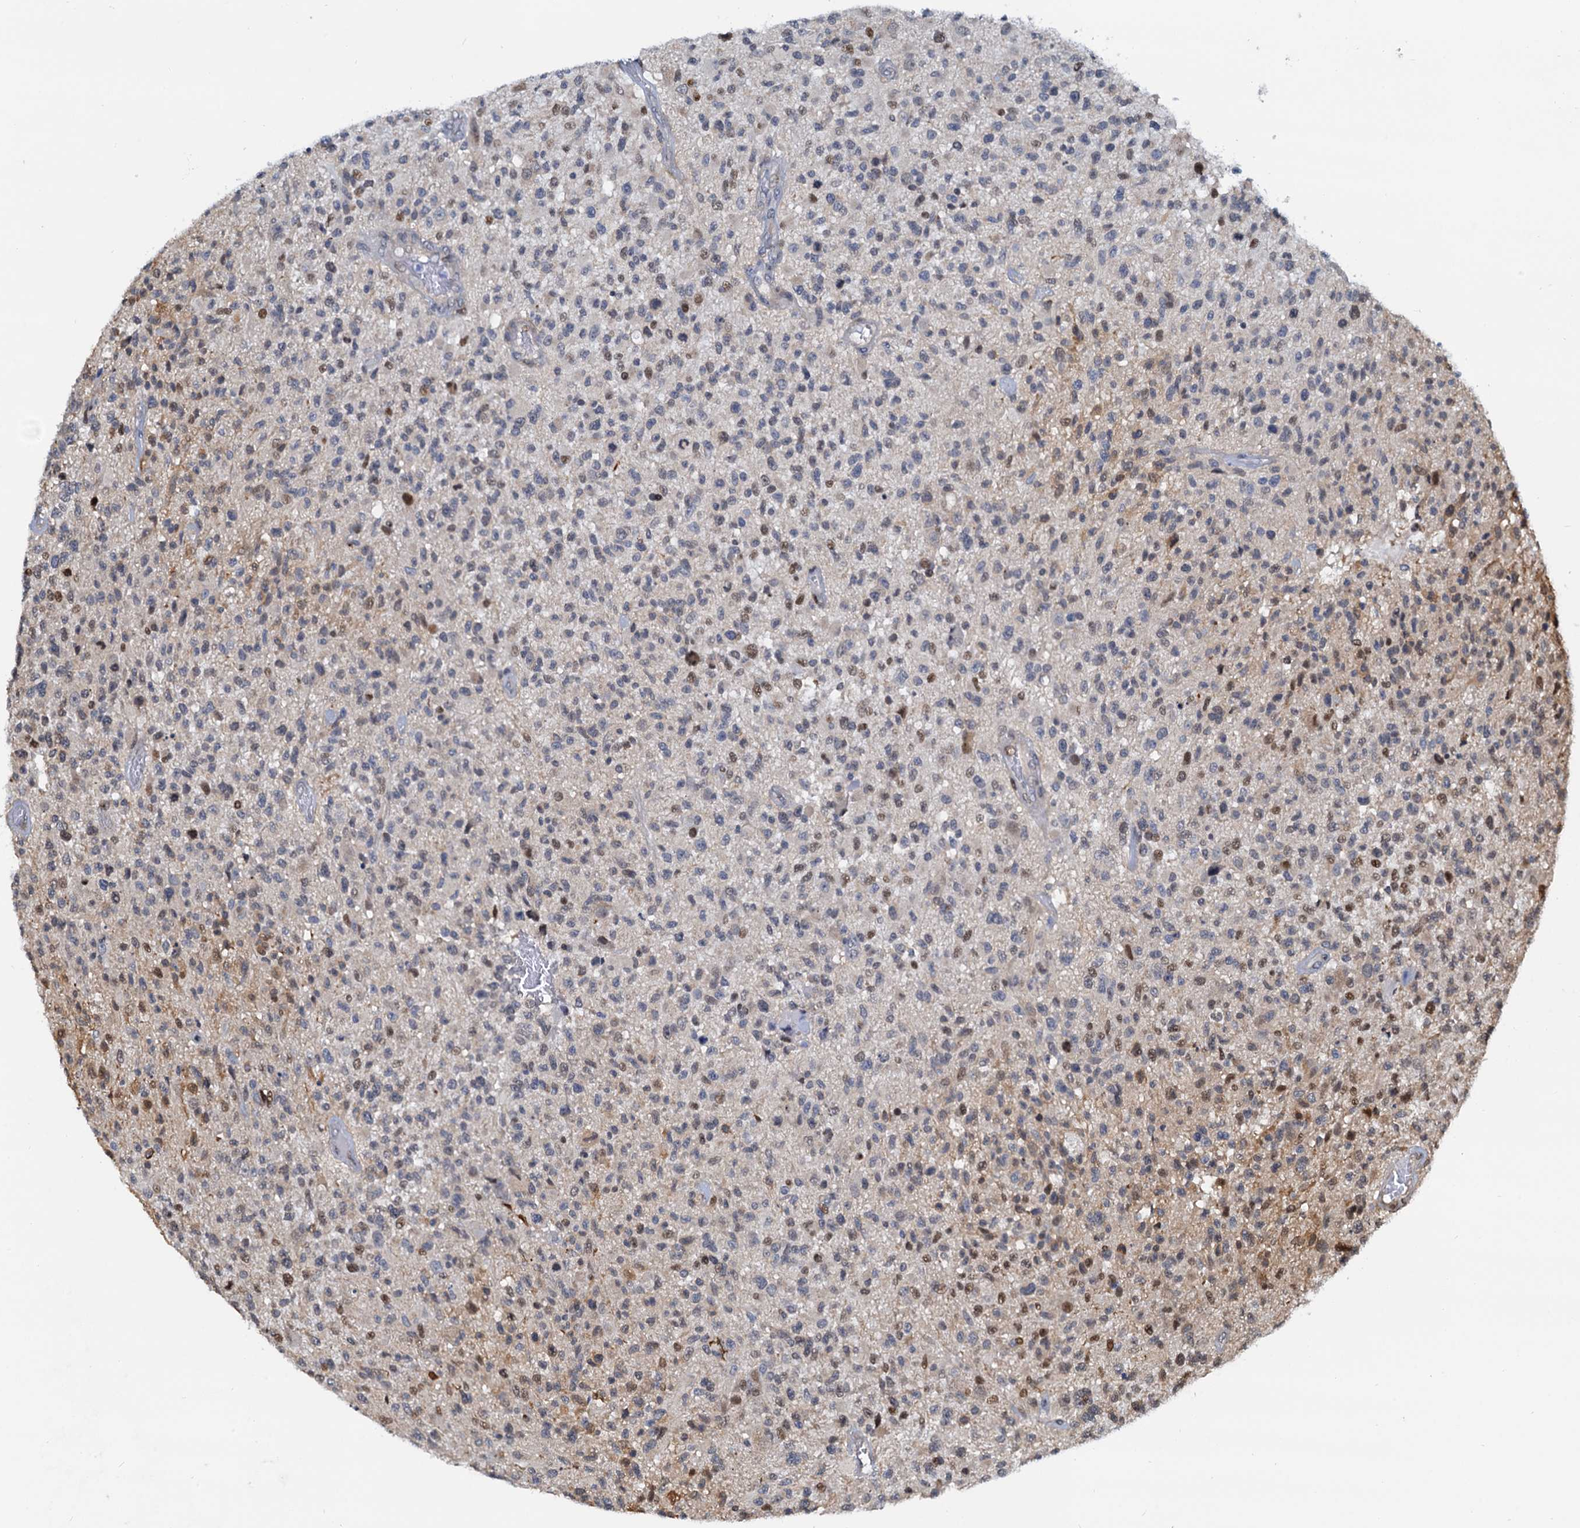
{"staining": {"intensity": "moderate", "quantity": "<25%", "location": "nuclear"}, "tissue": "glioma", "cell_type": "Tumor cells", "image_type": "cancer", "snomed": [{"axis": "morphology", "description": "Glioma, malignant, High grade"}, {"axis": "morphology", "description": "Glioblastoma, NOS"}, {"axis": "topography", "description": "Brain"}], "caption": "Glioma tissue reveals moderate nuclear staining in about <25% of tumor cells, visualized by immunohistochemistry. The staining was performed using DAB to visualize the protein expression in brown, while the nuclei were stained in blue with hematoxylin (Magnification: 20x).", "gene": "PTGES3", "patient": {"sex": "male", "age": 60}}